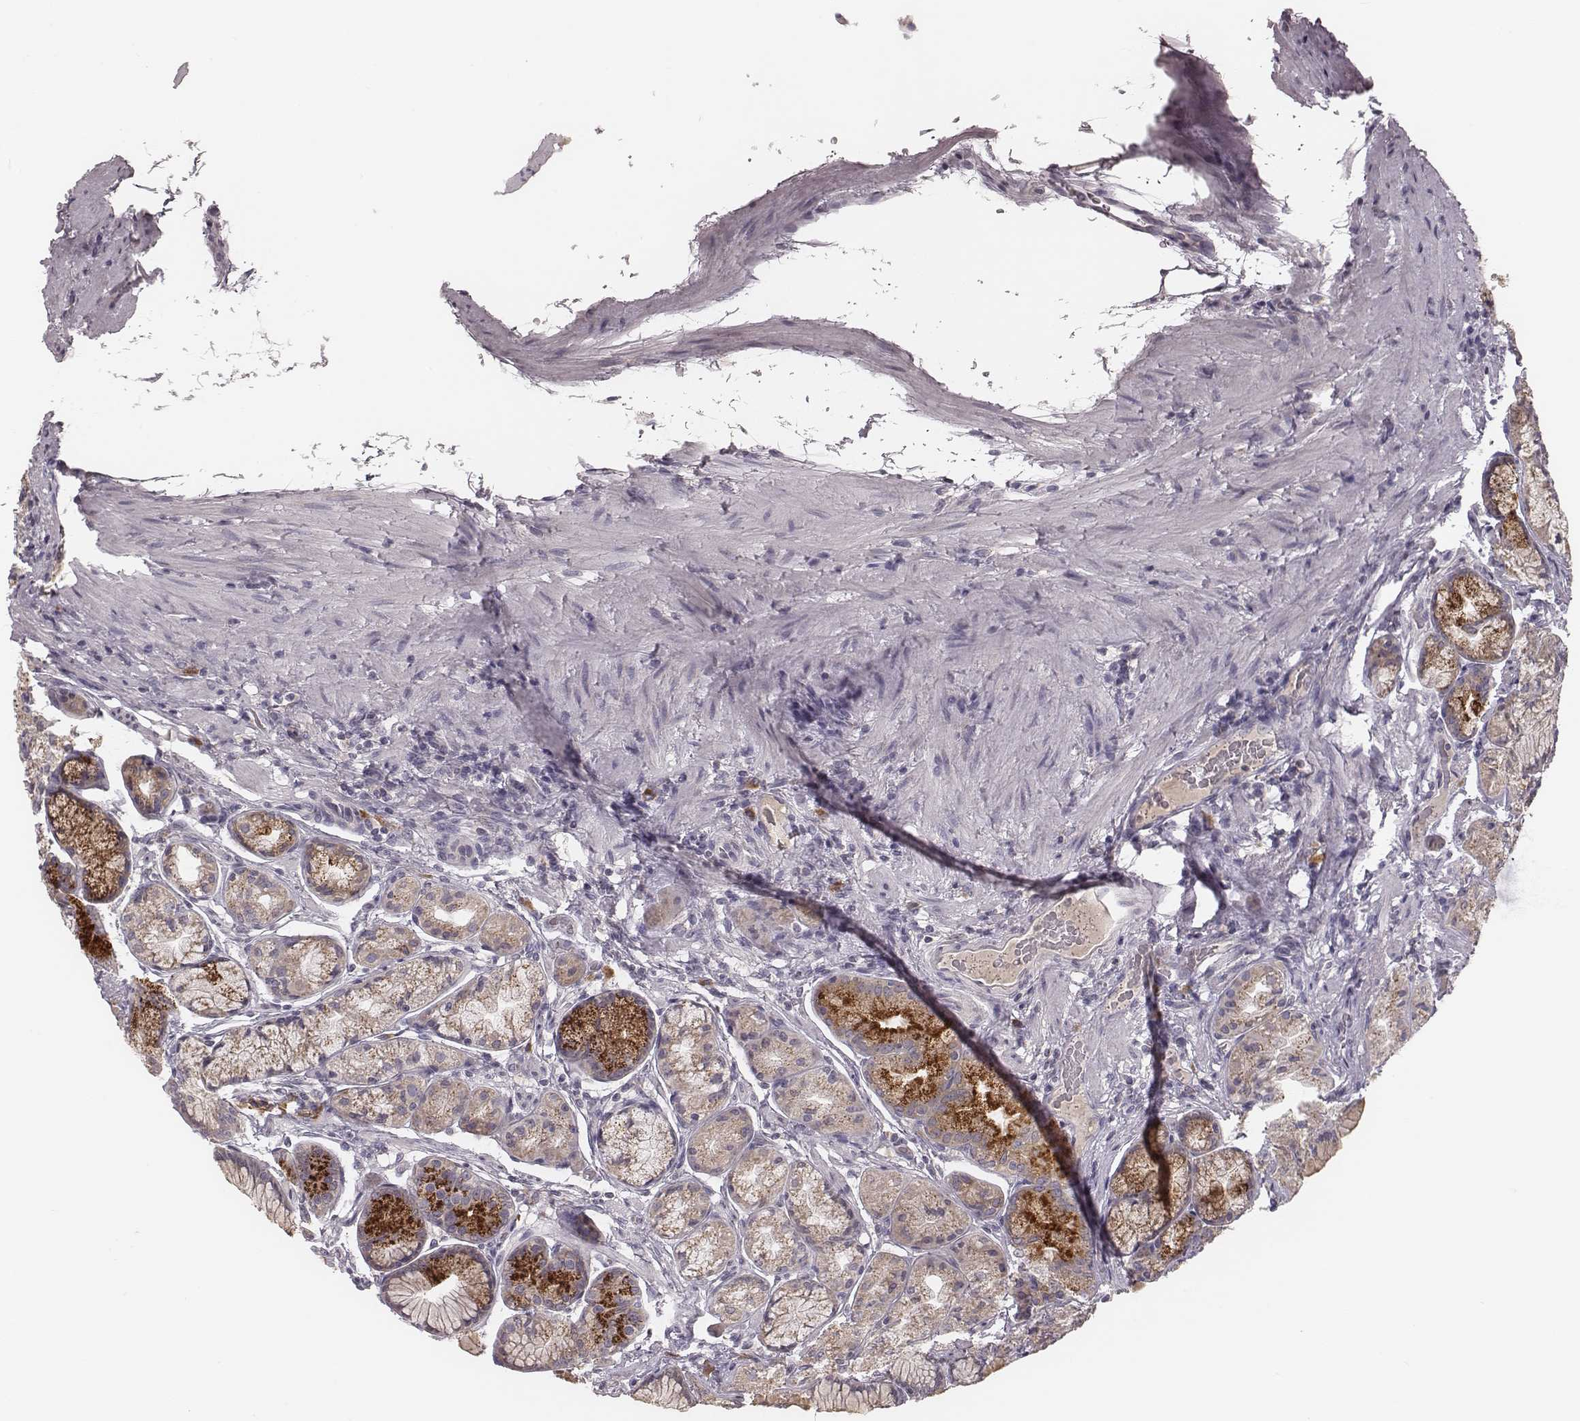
{"staining": {"intensity": "moderate", "quantity": "<25%", "location": "cytoplasmic/membranous"}, "tissue": "stomach", "cell_type": "Glandular cells", "image_type": "normal", "snomed": [{"axis": "morphology", "description": "Normal tissue, NOS"}, {"axis": "morphology", "description": "Adenocarcinoma, NOS"}, {"axis": "morphology", "description": "Adenocarcinoma, High grade"}, {"axis": "topography", "description": "Stomach, upper"}, {"axis": "topography", "description": "Stomach"}], "caption": "Immunohistochemistry (DAB) staining of normal human stomach reveals moderate cytoplasmic/membranous protein staining in approximately <25% of glandular cells.", "gene": "P2RX5", "patient": {"sex": "female", "age": 65}}